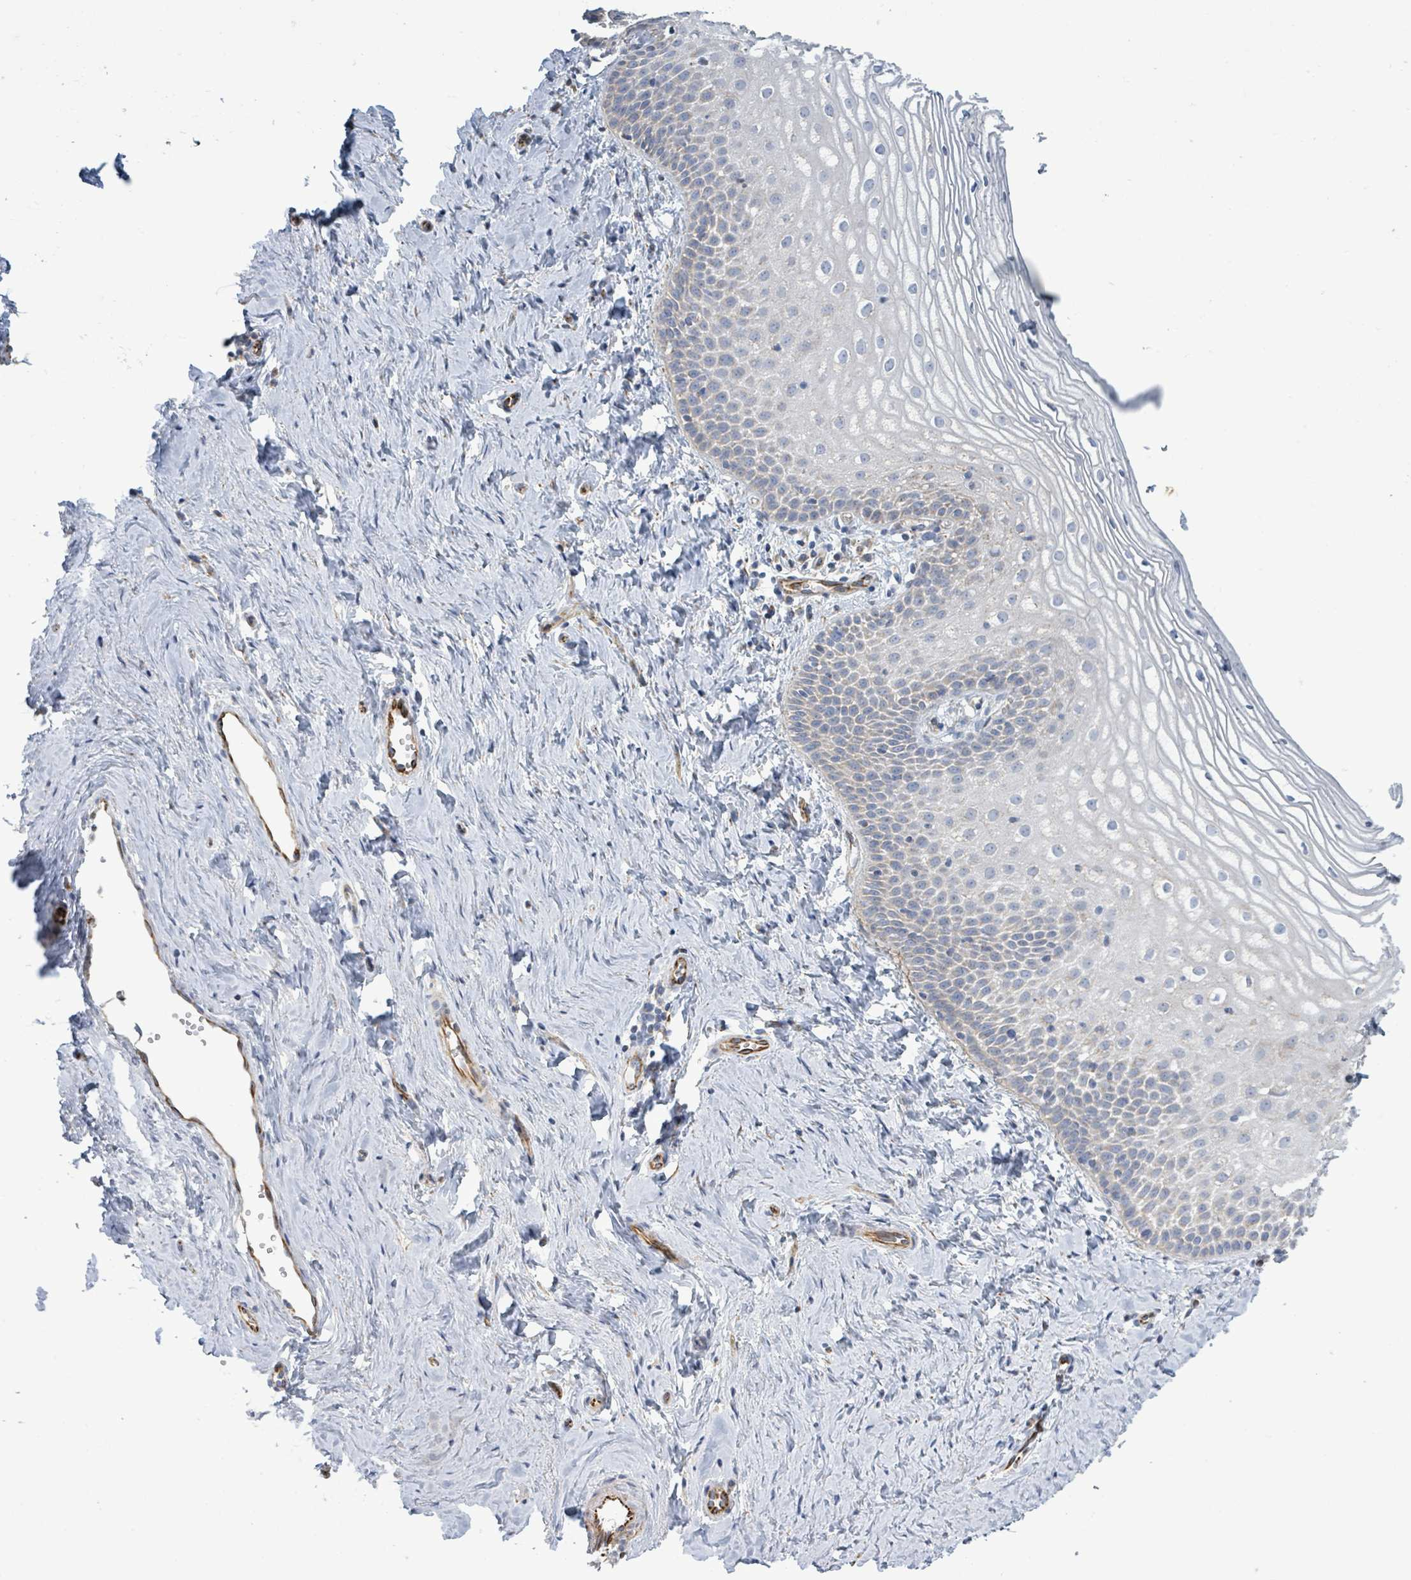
{"staining": {"intensity": "moderate", "quantity": "<25%", "location": "cytoplasmic/membranous"}, "tissue": "vagina", "cell_type": "Squamous epithelial cells", "image_type": "normal", "snomed": [{"axis": "morphology", "description": "Normal tissue, NOS"}, {"axis": "topography", "description": "Vagina"}], "caption": "Immunohistochemical staining of normal human vagina reveals low levels of moderate cytoplasmic/membranous expression in about <25% of squamous epithelial cells.", "gene": "ALG12", "patient": {"sex": "female", "age": 56}}